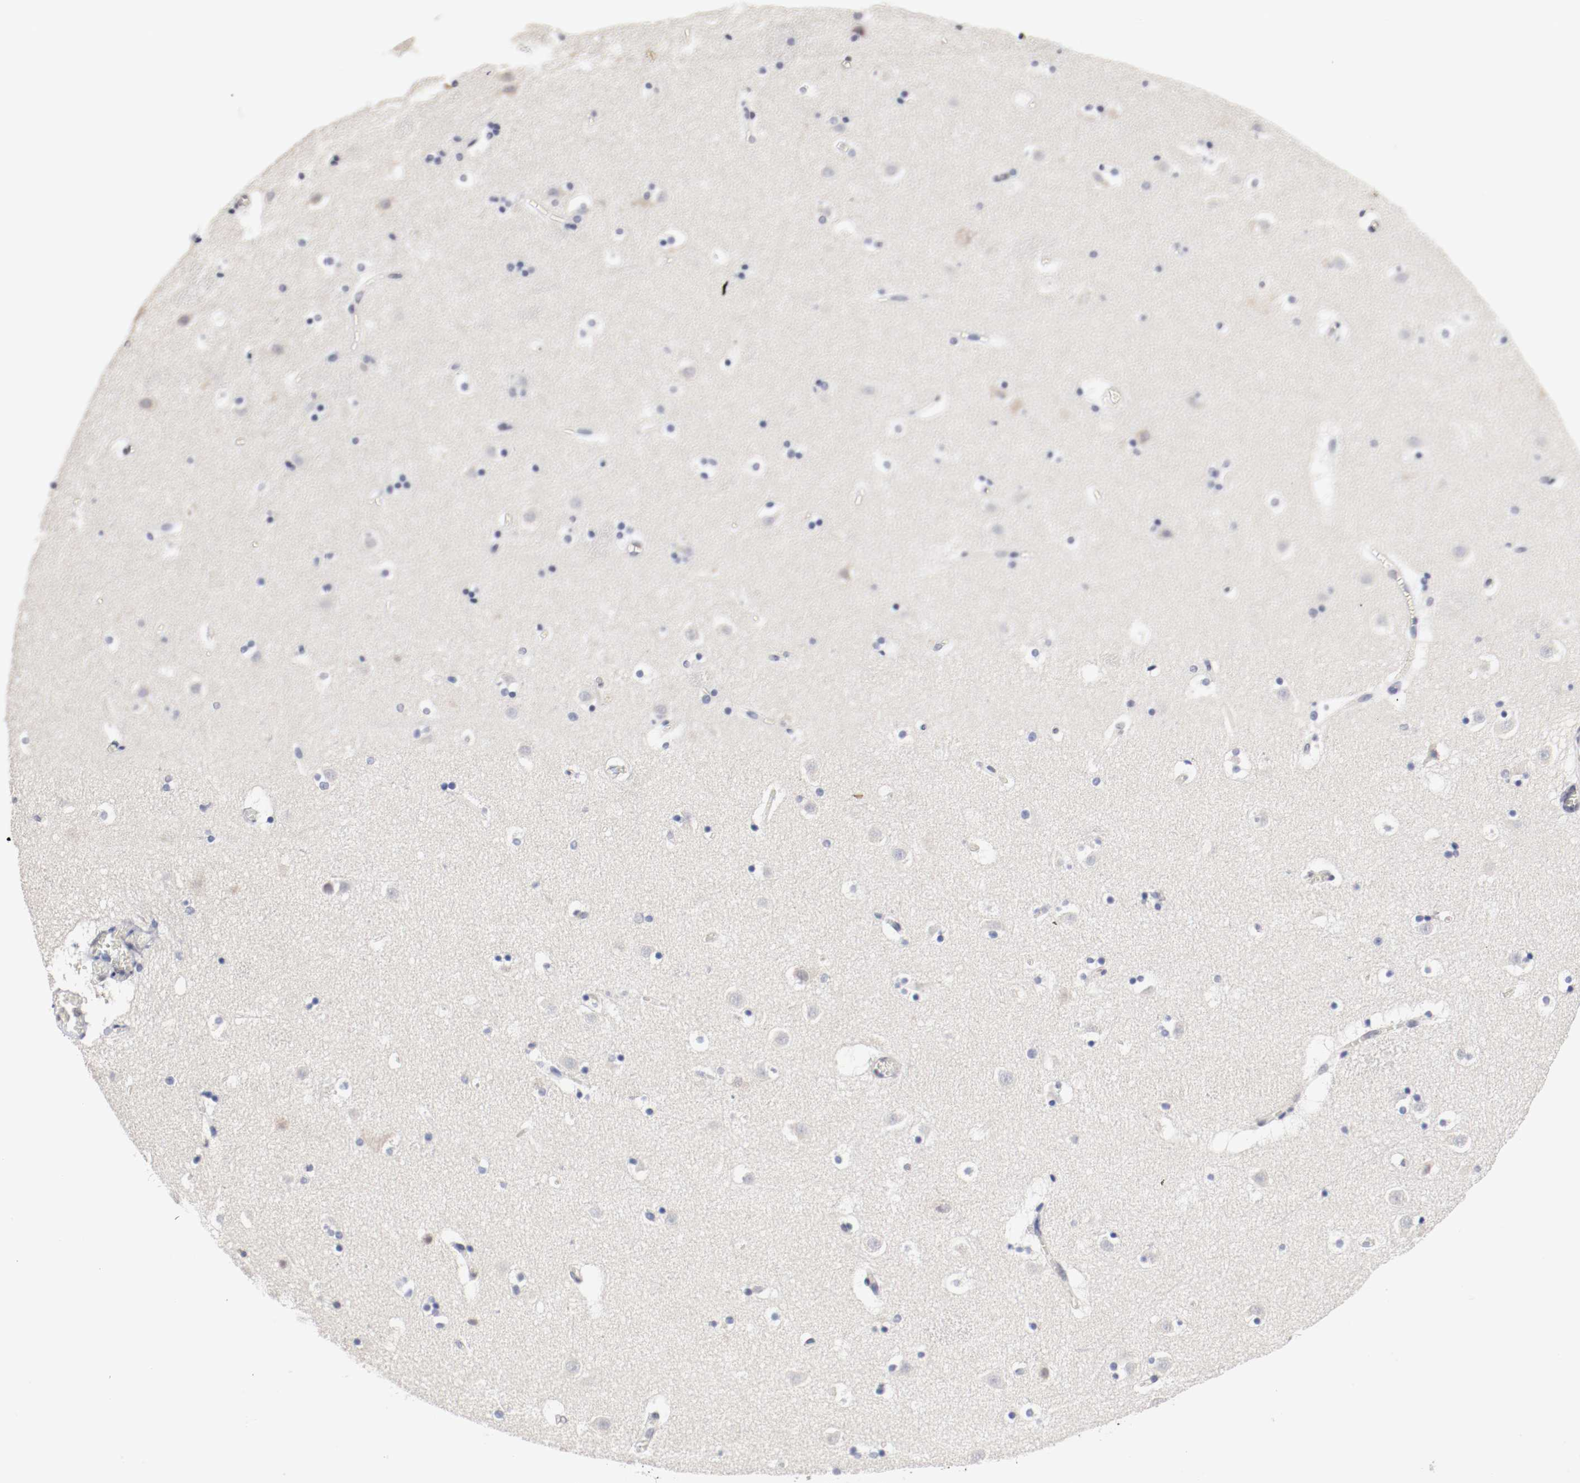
{"staining": {"intensity": "negative", "quantity": "none", "location": "none"}, "tissue": "caudate", "cell_type": "Glial cells", "image_type": "normal", "snomed": [{"axis": "morphology", "description": "Normal tissue, NOS"}, {"axis": "topography", "description": "Lateral ventricle wall"}], "caption": "IHC micrograph of unremarkable caudate: human caudate stained with DAB exhibits no significant protein staining in glial cells.", "gene": "FOSL2", "patient": {"sex": "male", "age": 45}}